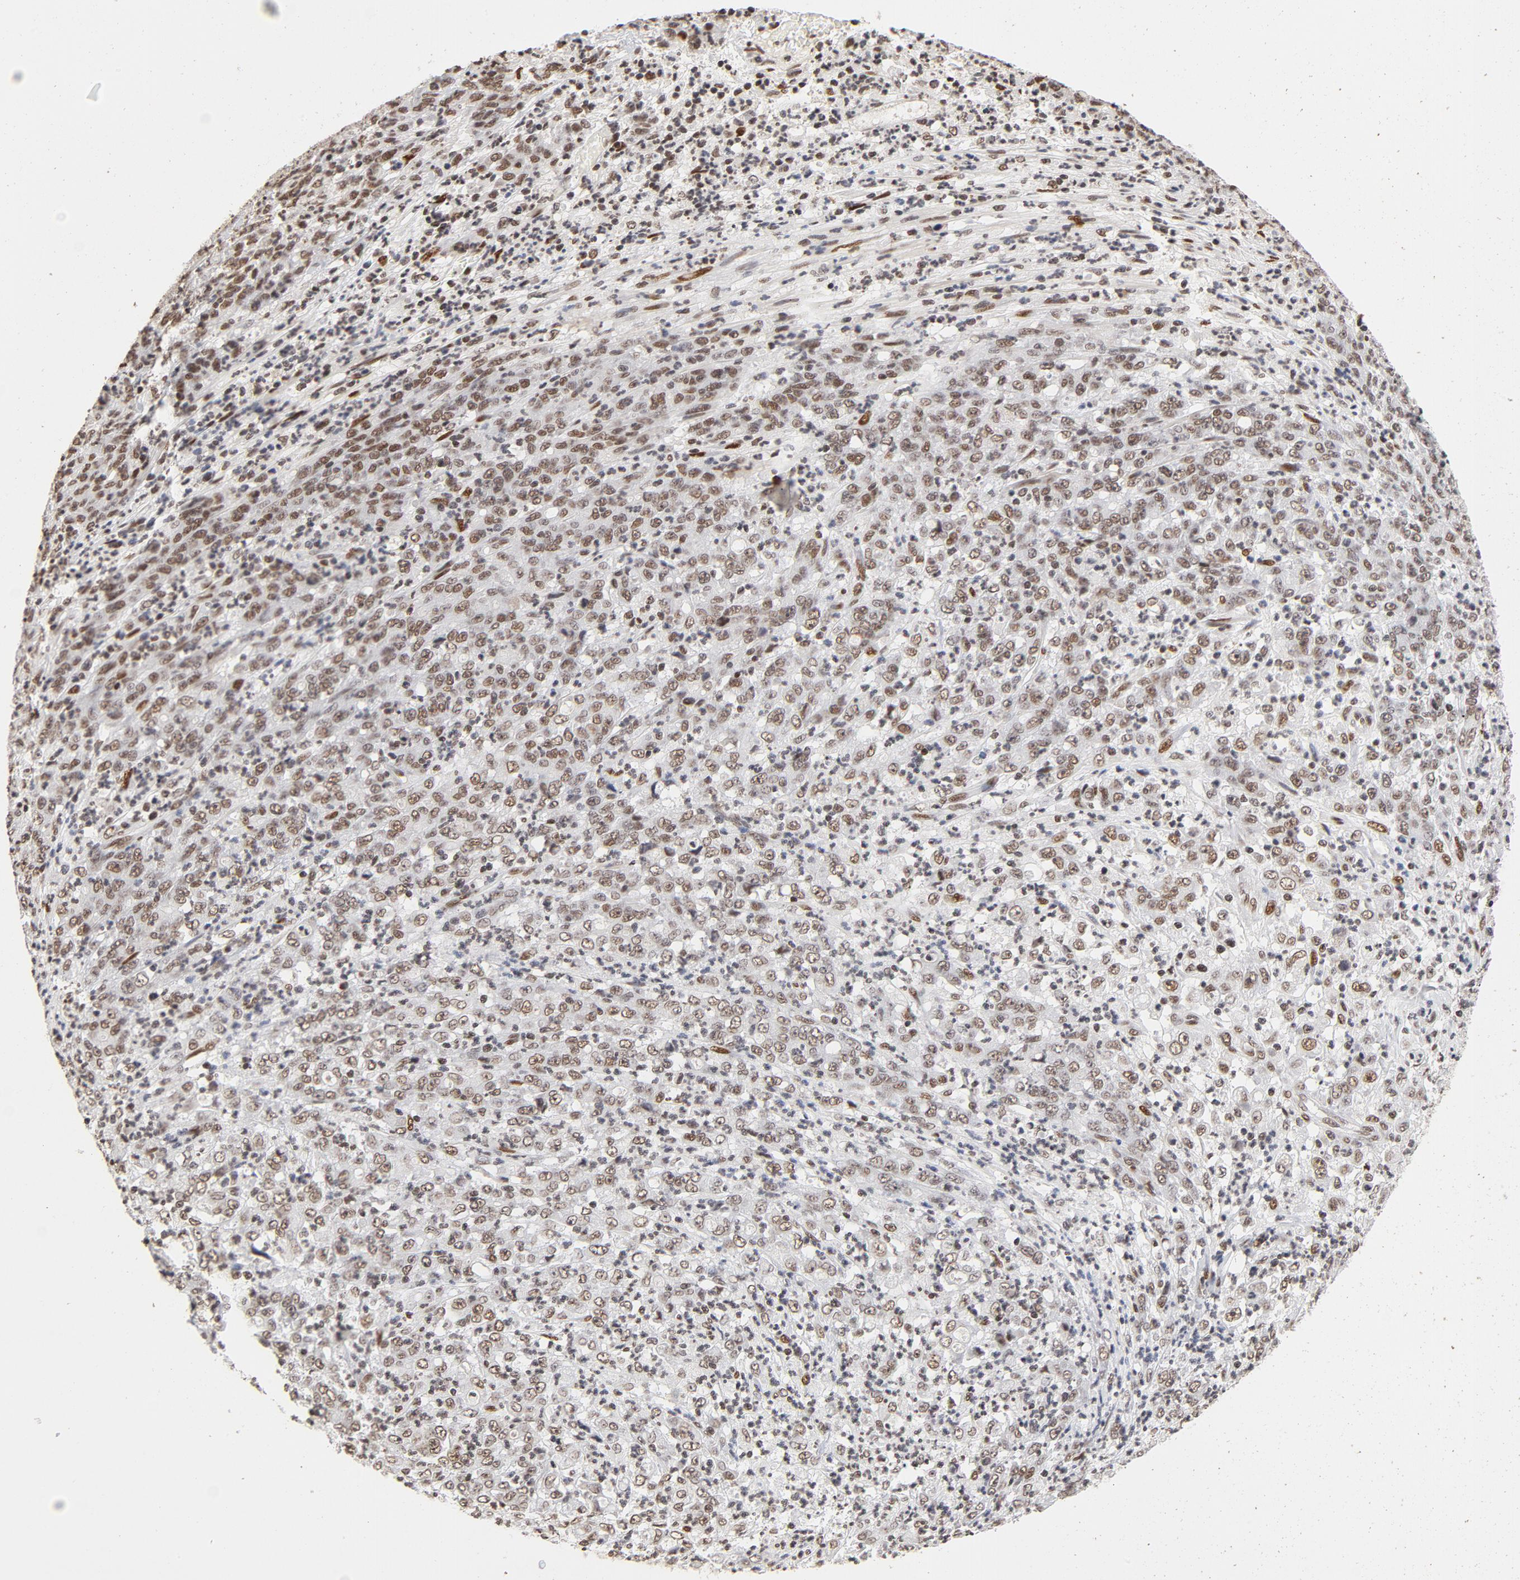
{"staining": {"intensity": "moderate", "quantity": ">75%", "location": "nuclear"}, "tissue": "stomach cancer", "cell_type": "Tumor cells", "image_type": "cancer", "snomed": [{"axis": "morphology", "description": "Adenocarcinoma, NOS"}, {"axis": "topography", "description": "Stomach, lower"}], "caption": "This photomicrograph displays immunohistochemistry (IHC) staining of human stomach cancer (adenocarcinoma), with medium moderate nuclear expression in about >75% of tumor cells.", "gene": "TP53BP1", "patient": {"sex": "female", "age": 71}}